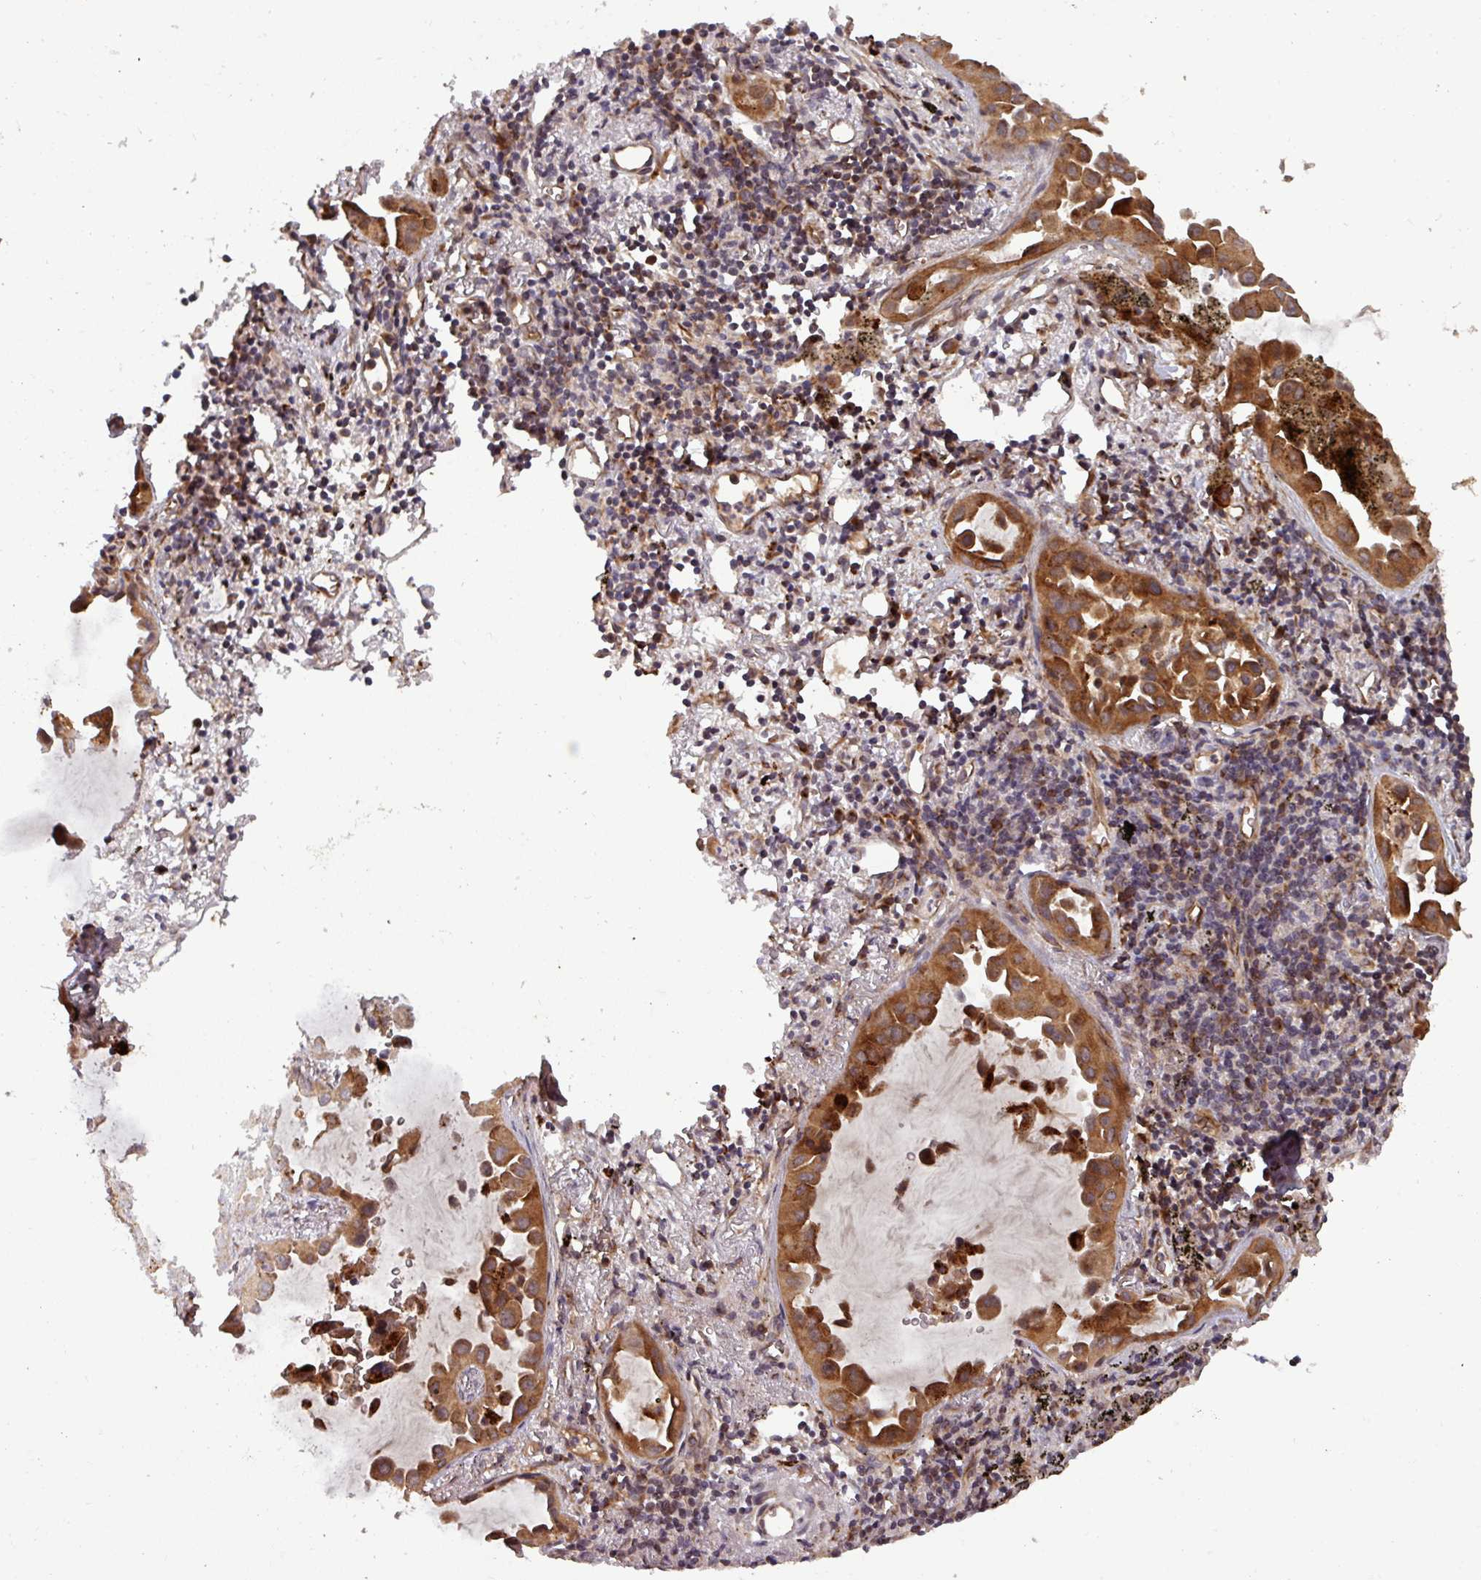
{"staining": {"intensity": "strong", "quantity": ">75%", "location": "cytoplasmic/membranous"}, "tissue": "lung cancer", "cell_type": "Tumor cells", "image_type": "cancer", "snomed": [{"axis": "morphology", "description": "Adenocarcinoma, NOS"}, {"axis": "topography", "description": "Lung"}], "caption": "This micrograph reveals immunohistochemistry staining of adenocarcinoma (lung), with high strong cytoplasmic/membranous staining in approximately >75% of tumor cells.", "gene": "PUS1", "patient": {"sex": "male", "age": 68}}